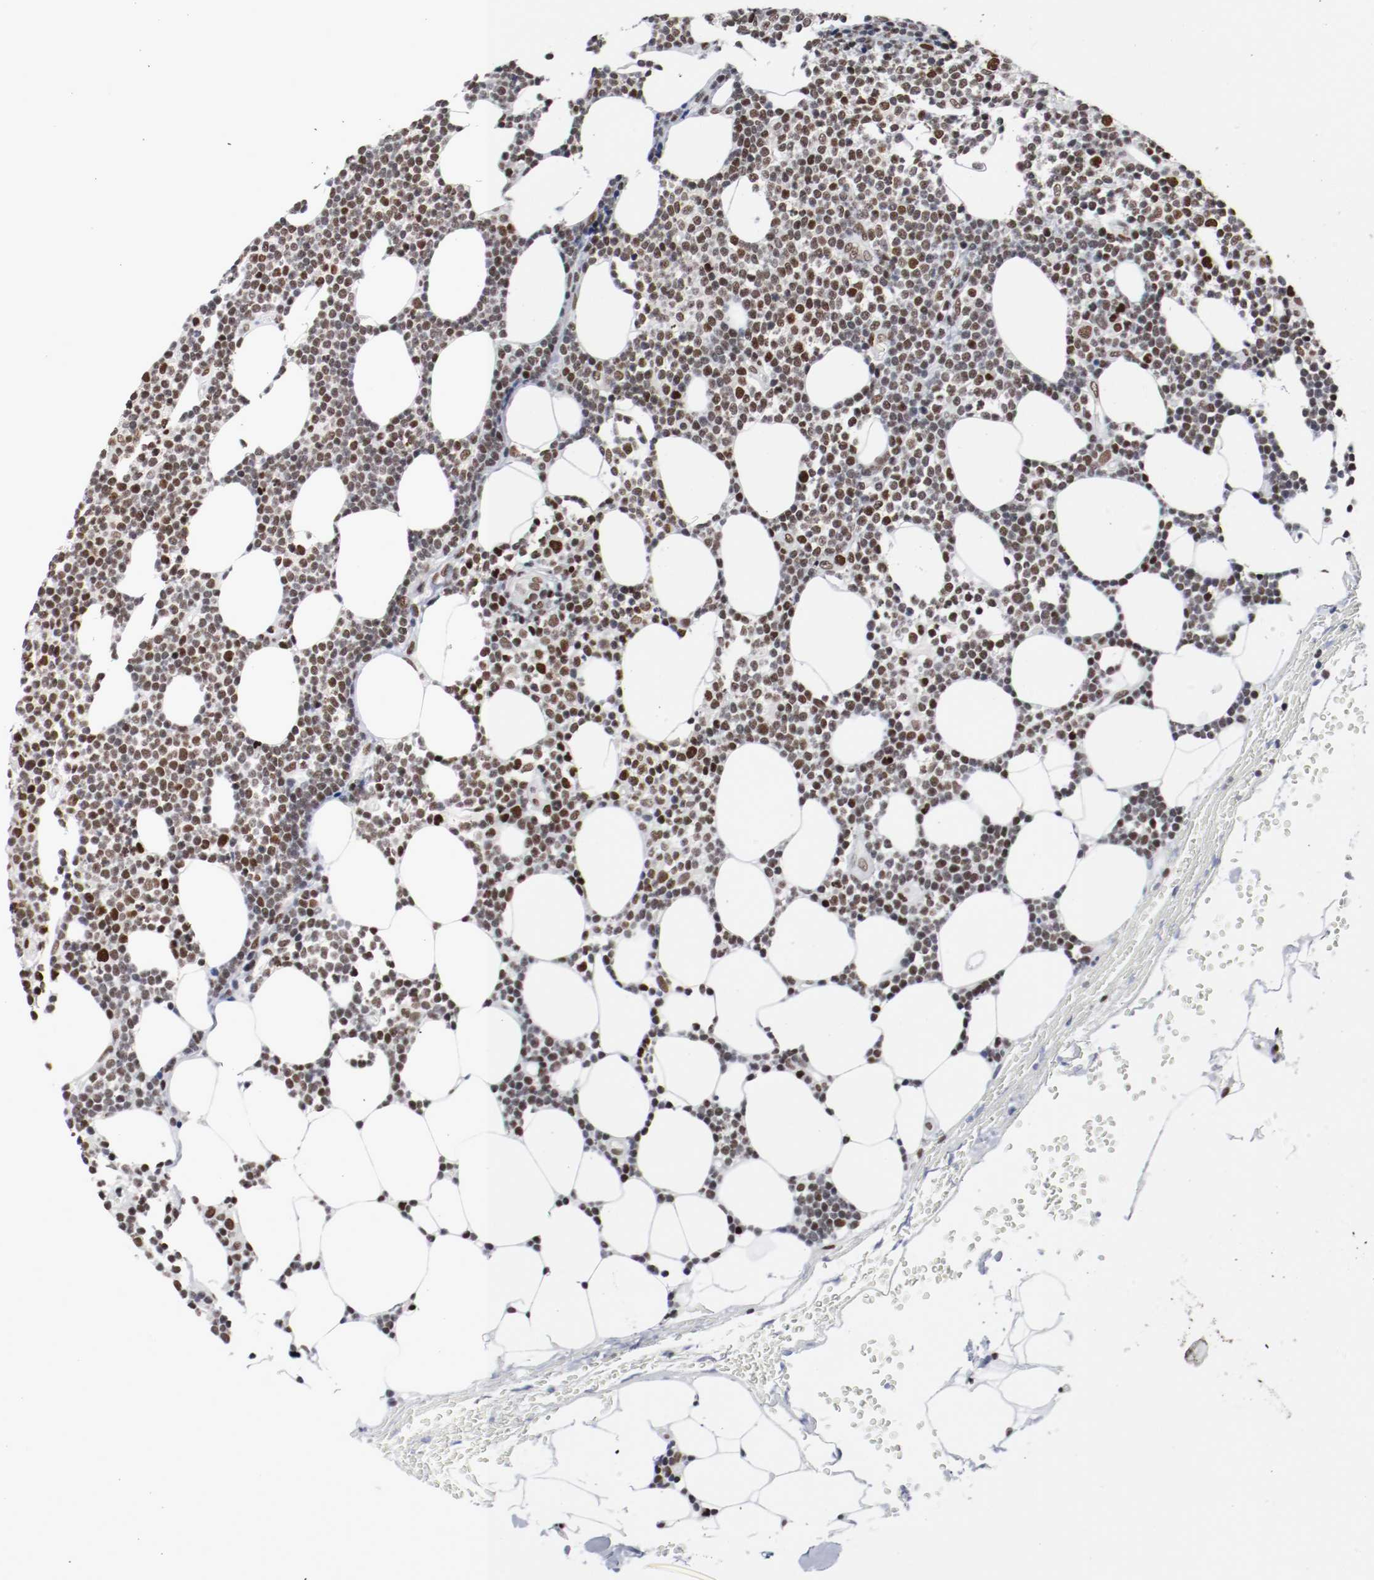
{"staining": {"intensity": "weak", "quantity": "25%-75%", "location": "nuclear"}, "tissue": "lymphoma", "cell_type": "Tumor cells", "image_type": "cancer", "snomed": [{"axis": "morphology", "description": "Malignant lymphoma, non-Hodgkin's type, Low grade"}, {"axis": "topography", "description": "Soft tissue"}], "caption": "IHC histopathology image of neoplastic tissue: lymphoma stained using immunohistochemistry (IHC) demonstrates low levels of weak protein expression localized specifically in the nuclear of tumor cells, appearing as a nuclear brown color.", "gene": "MEF2D", "patient": {"sex": "male", "age": 92}}